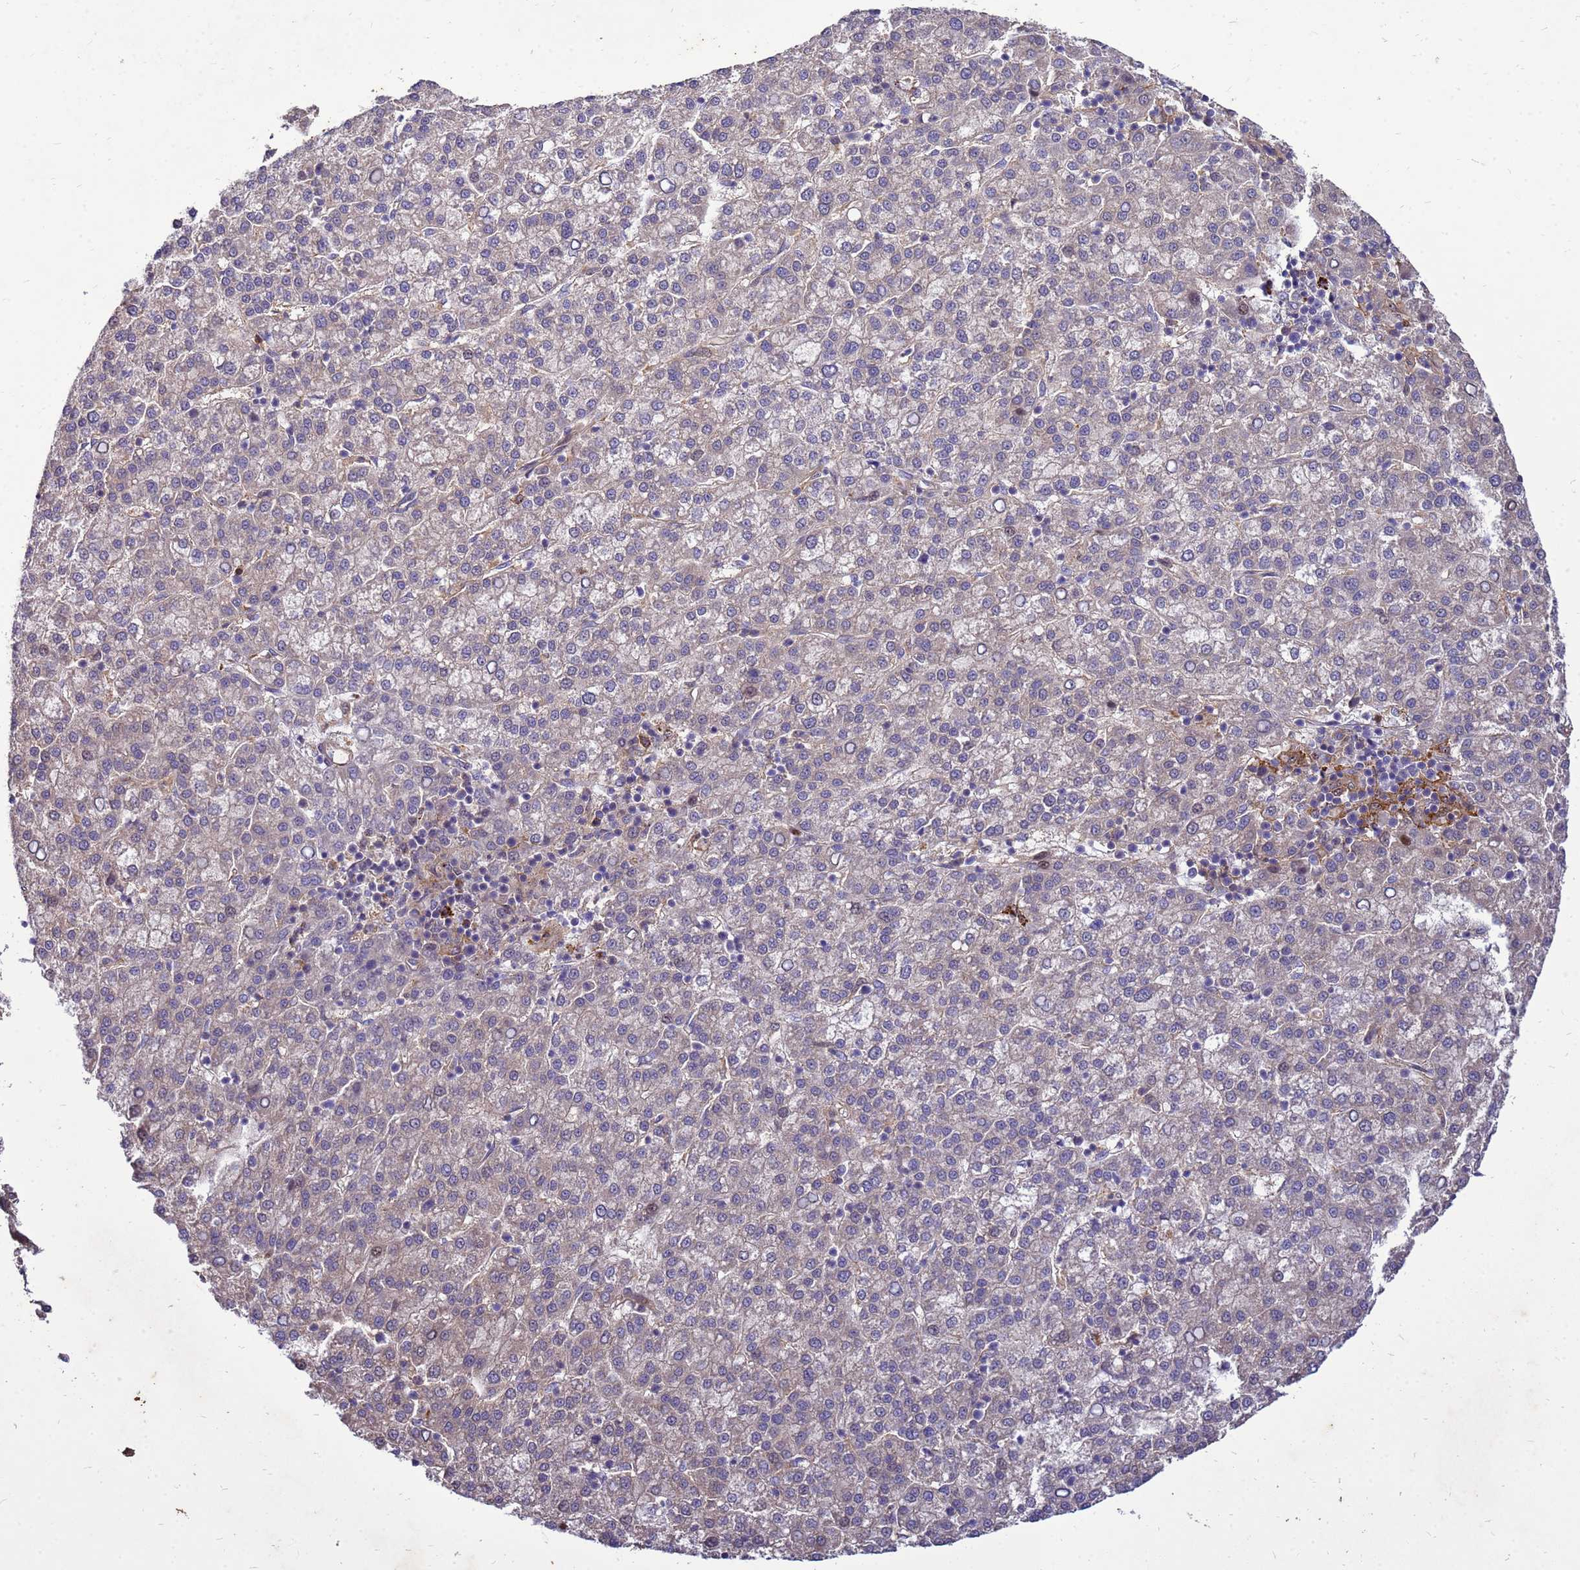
{"staining": {"intensity": "negative", "quantity": "none", "location": "none"}, "tissue": "liver cancer", "cell_type": "Tumor cells", "image_type": "cancer", "snomed": [{"axis": "morphology", "description": "Carcinoma, Hepatocellular, NOS"}, {"axis": "topography", "description": "Liver"}], "caption": "DAB (3,3'-diaminobenzidine) immunohistochemical staining of liver hepatocellular carcinoma shows no significant staining in tumor cells. (DAB immunohistochemistry (IHC), high magnification).", "gene": "RNF215", "patient": {"sex": "female", "age": 58}}